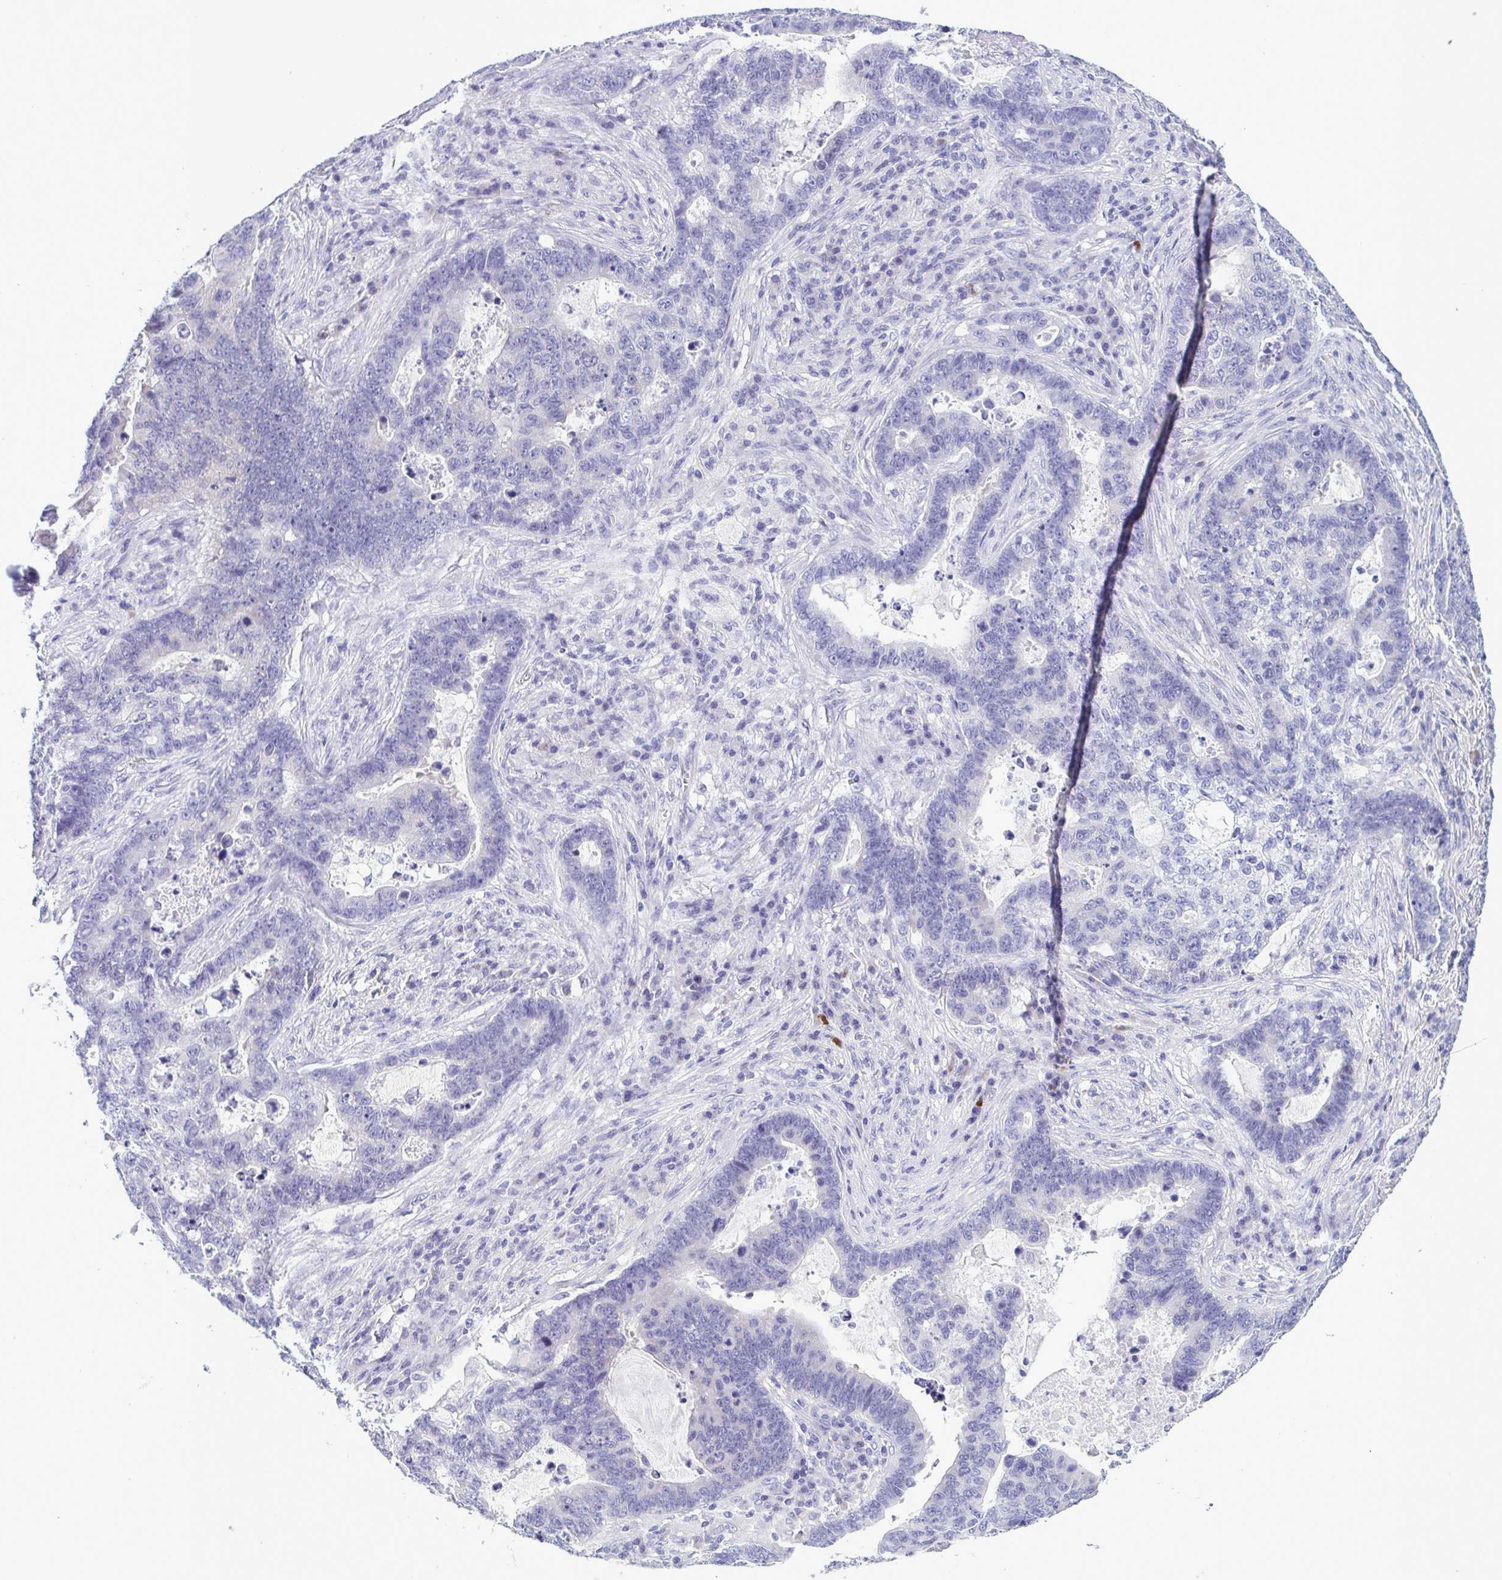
{"staining": {"intensity": "negative", "quantity": "none", "location": "none"}, "tissue": "lung cancer", "cell_type": "Tumor cells", "image_type": "cancer", "snomed": [{"axis": "morphology", "description": "Aneuploidy"}, {"axis": "morphology", "description": "Adenocarcinoma, NOS"}, {"axis": "morphology", "description": "Adenocarcinoma primary or metastatic"}, {"axis": "topography", "description": "Lung"}], "caption": "Histopathology image shows no significant protein expression in tumor cells of lung adenocarcinoma.", "gene": "INAFM1", "patient": {"sex": "female", "age": 75}}